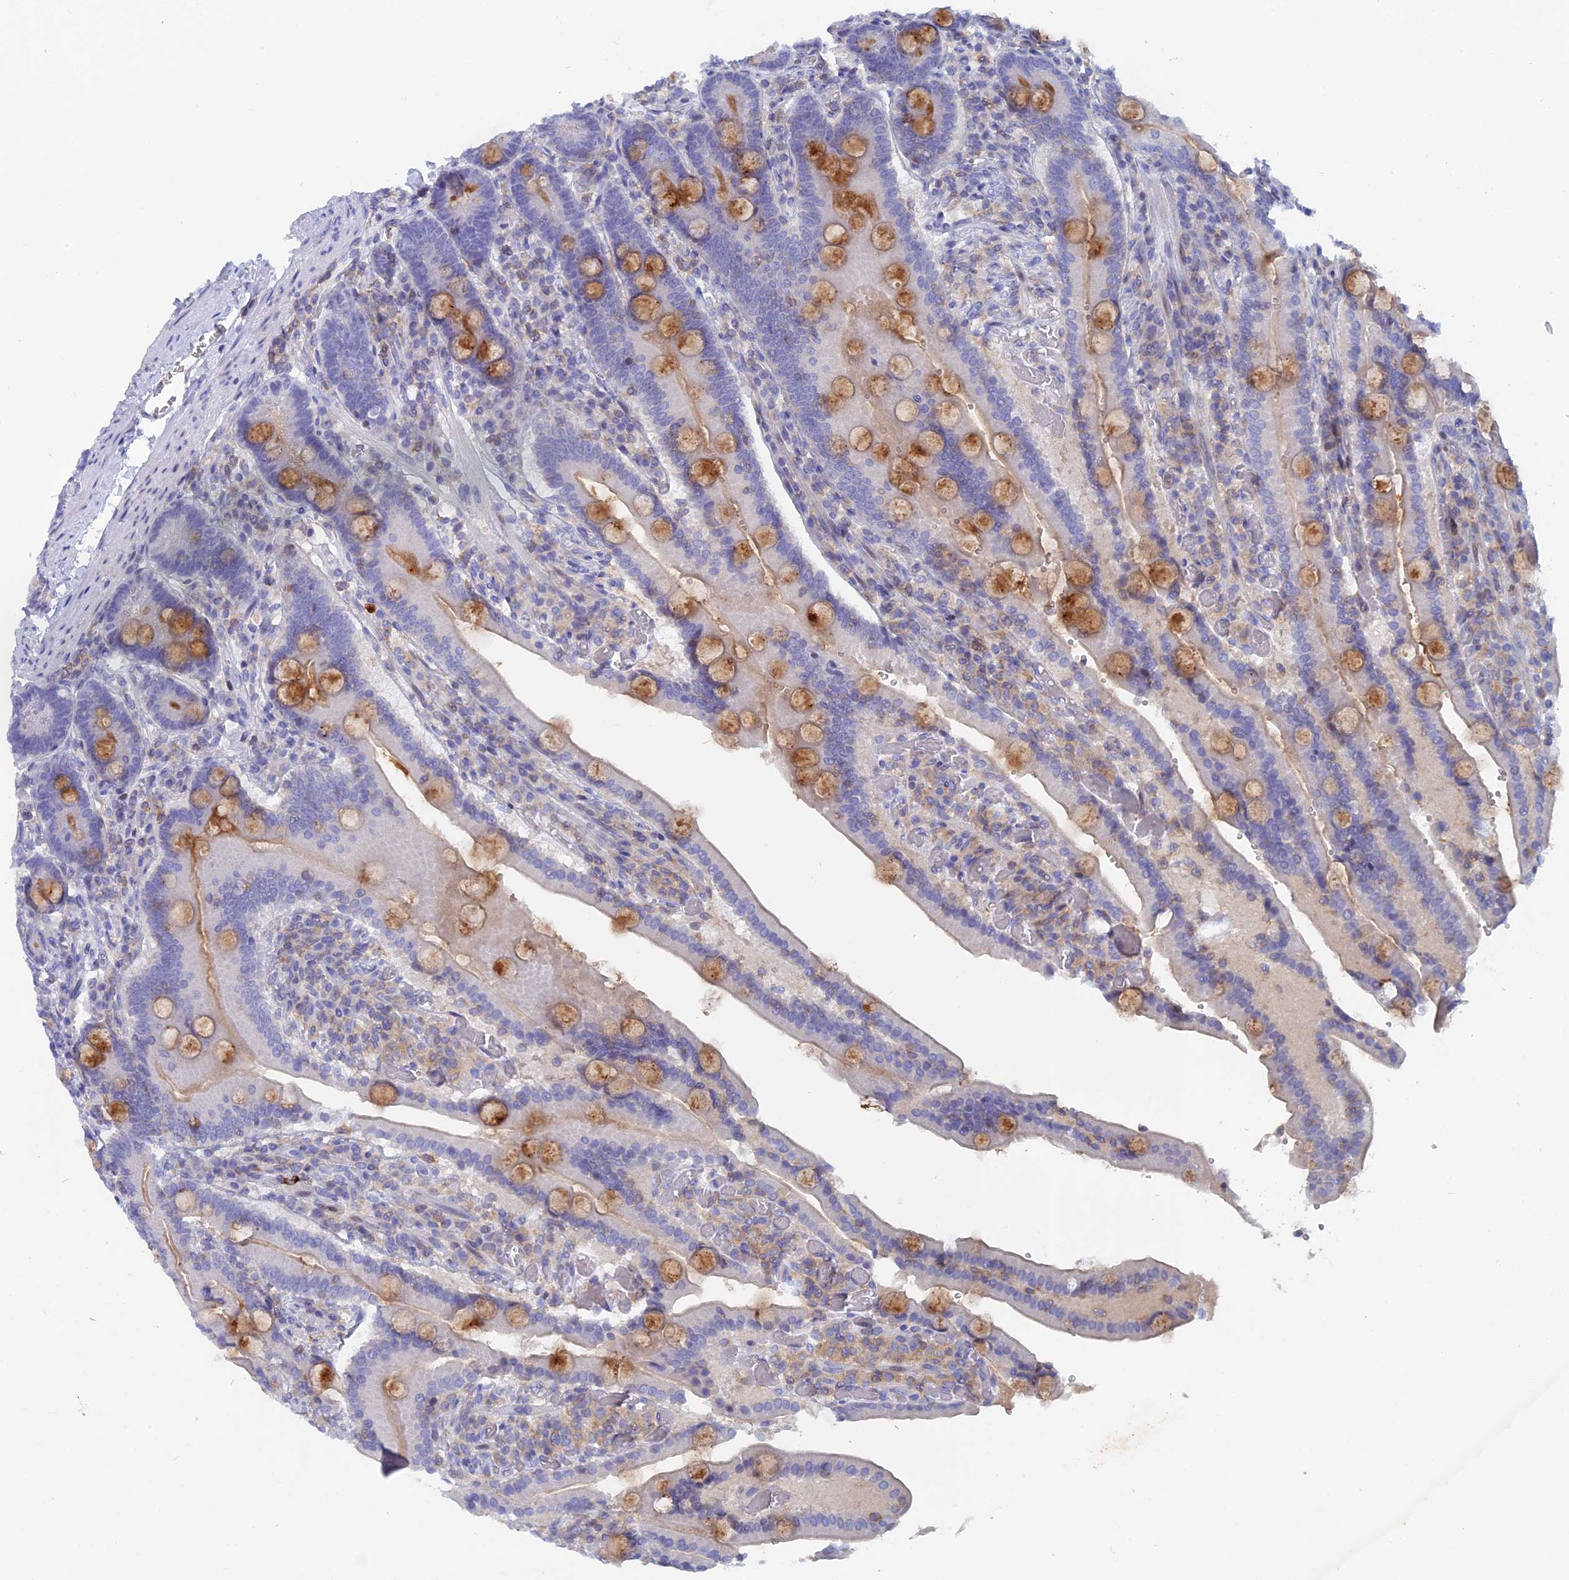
{"staining": {"intensity": "moderate", "quantity": "<25%", "location": "cytoplasmic/membranous"}, "tissue": "duodenum", "cell_type": "Glandular cells", "image_type": "normal", "snomed": [{"axis": "morphology", "description": "Normal tissue, NOS"}, {"axis": "topography", "description": "Duodenum"}], "caption": "High-power microscopy captured an immunohistochemistry (IHC) photomicrograph of normal duodenum, revealing moderate cytoplasmic/membranous positivity in about <25% of glandular cells.", "gene": "ACP7", "patient": {"sex": "female", "age": 62}}